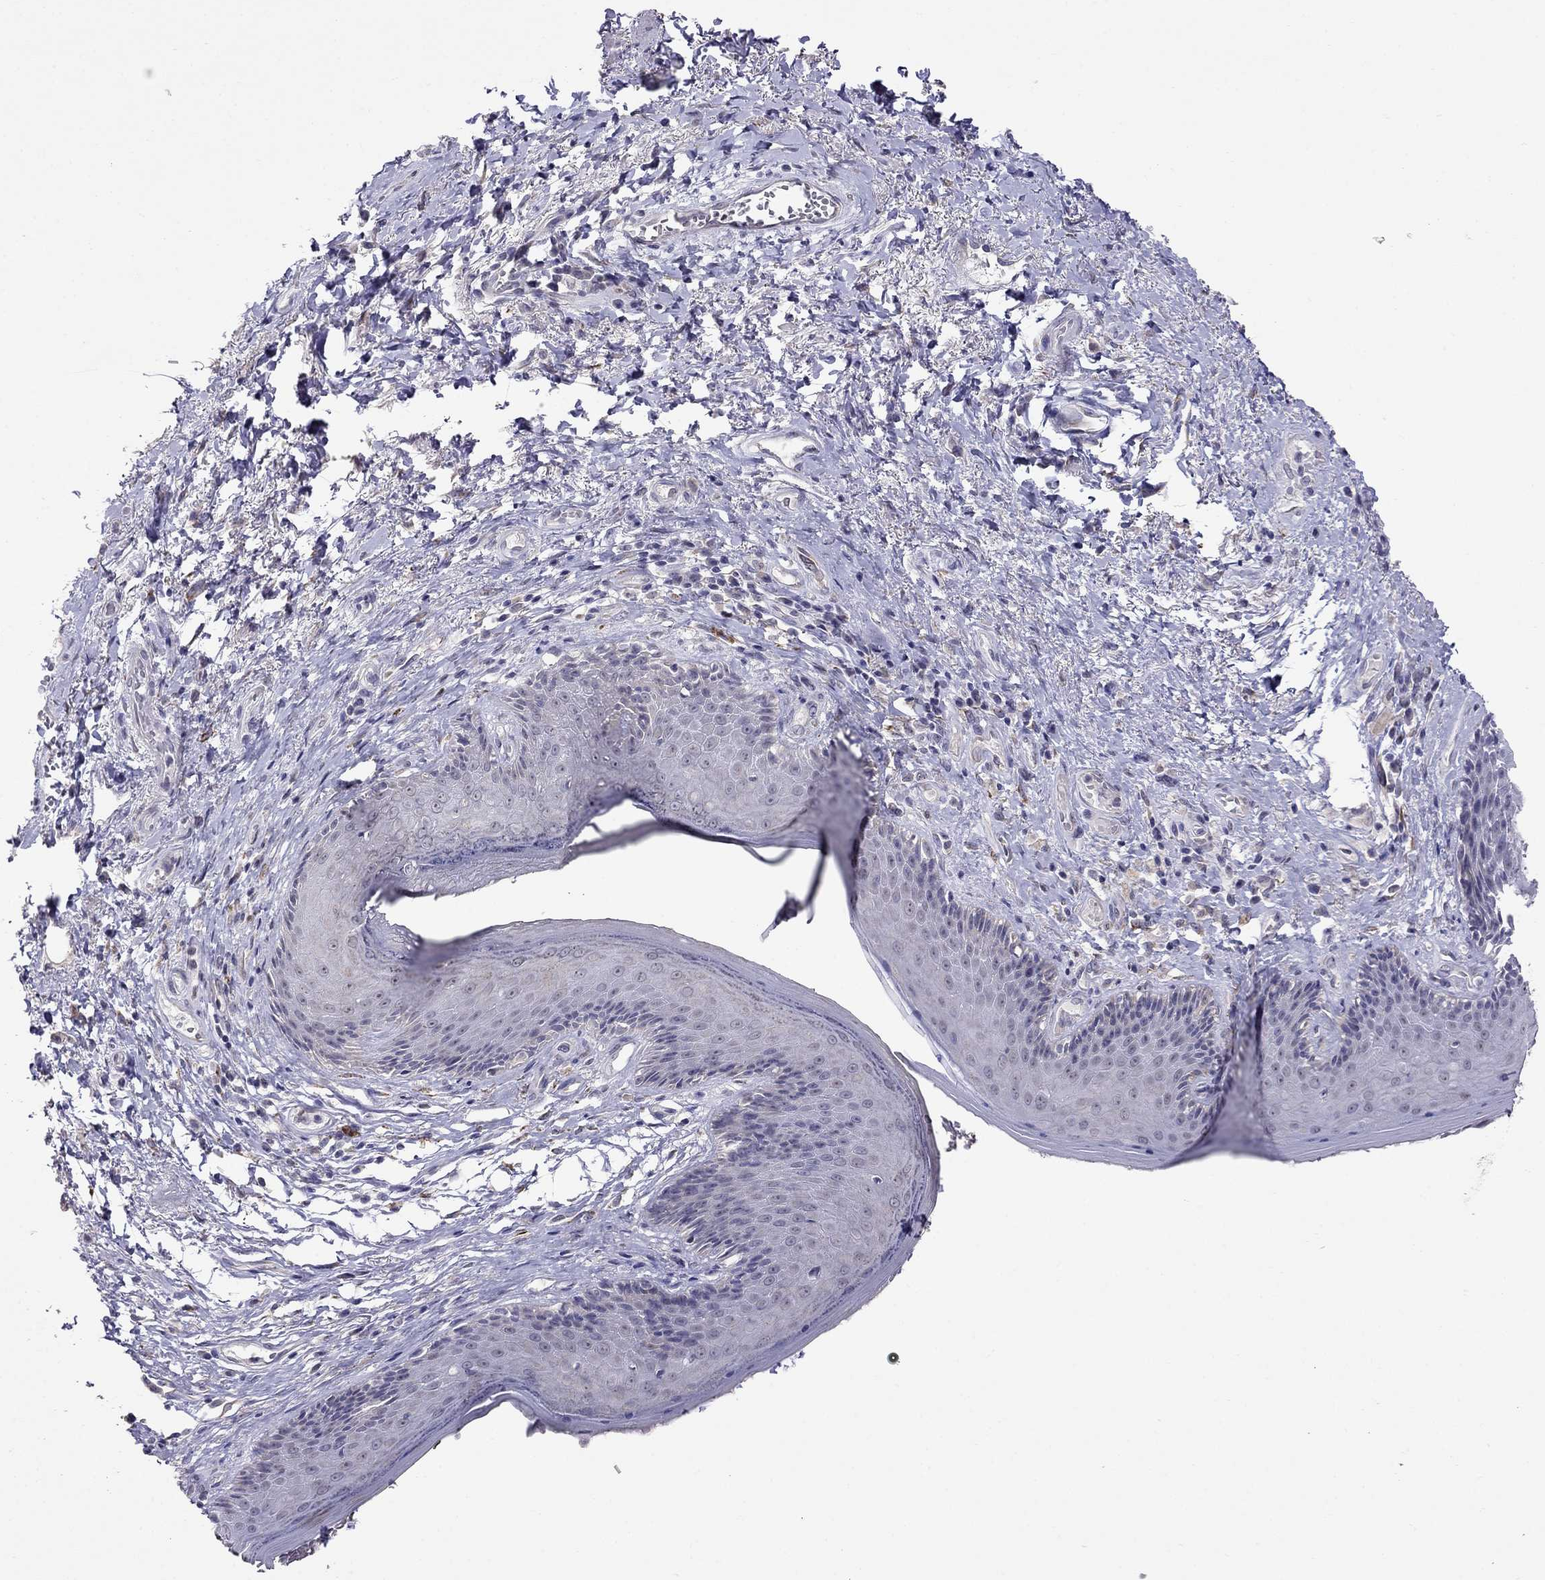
{"staining": {"intensity": "negative", "quantity": "none", "location": "none"}, "tissue": "skin", "cell_type": "Epidermal cells", "image_type": "normal", "snomed": [{"axis": "morphology", "description": "Normal tissue, NOS"}, {"axis": "morphology", "description": "Adenocarcinoma, NOS"}, {"axis": "topography", "description": "Rectum"}, {"axis": "topography", "description": "Anal"}], "caption": "Skin was stained to show a protein in brown. There is no significant staining in epidermal cells.", "gene": "MYO3B", "patient": {"sex": "female", "age": 68}}